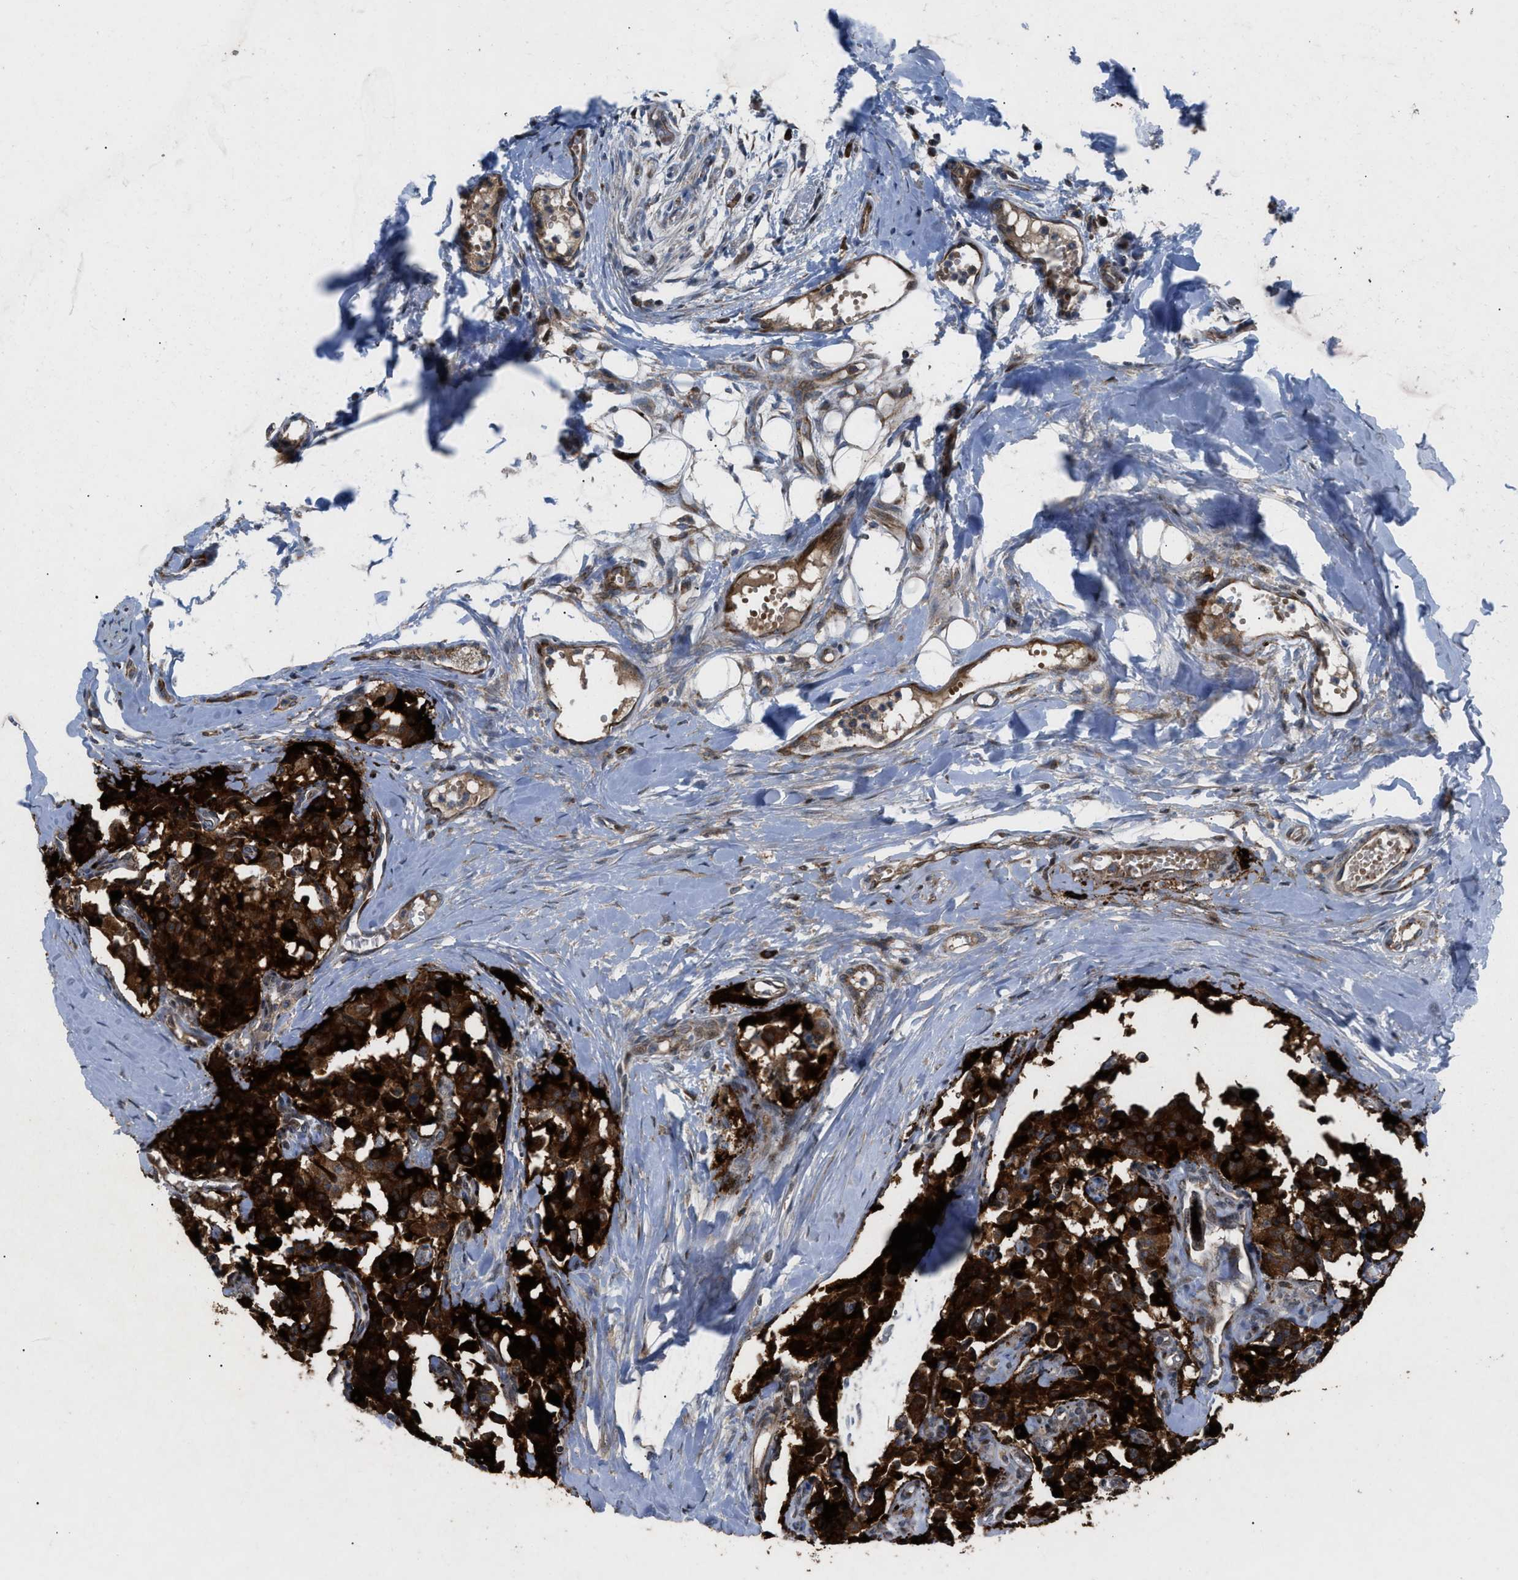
{"staining": {"intensity": "strong", "quantity": ">75%", "location": "cytoplasmic/membranous"}, "tissue": "carcinoid", "cell_type": "Tumor cells", "image_type": "cancer", "snomed": [{"axis": "morphology", "description": "Carcinoid, malignant, NOS"}, {"axis": "topography", "description": "Lung"}], "caption": "Protein staining by immunohistochemistry (IHC) shows strong cytoplasmic/membranous positivity in about >75% of tumor cells in malignant carcinoid.", "gene": "AP3M2", "patient": {"sex": "male", "age": 30}}